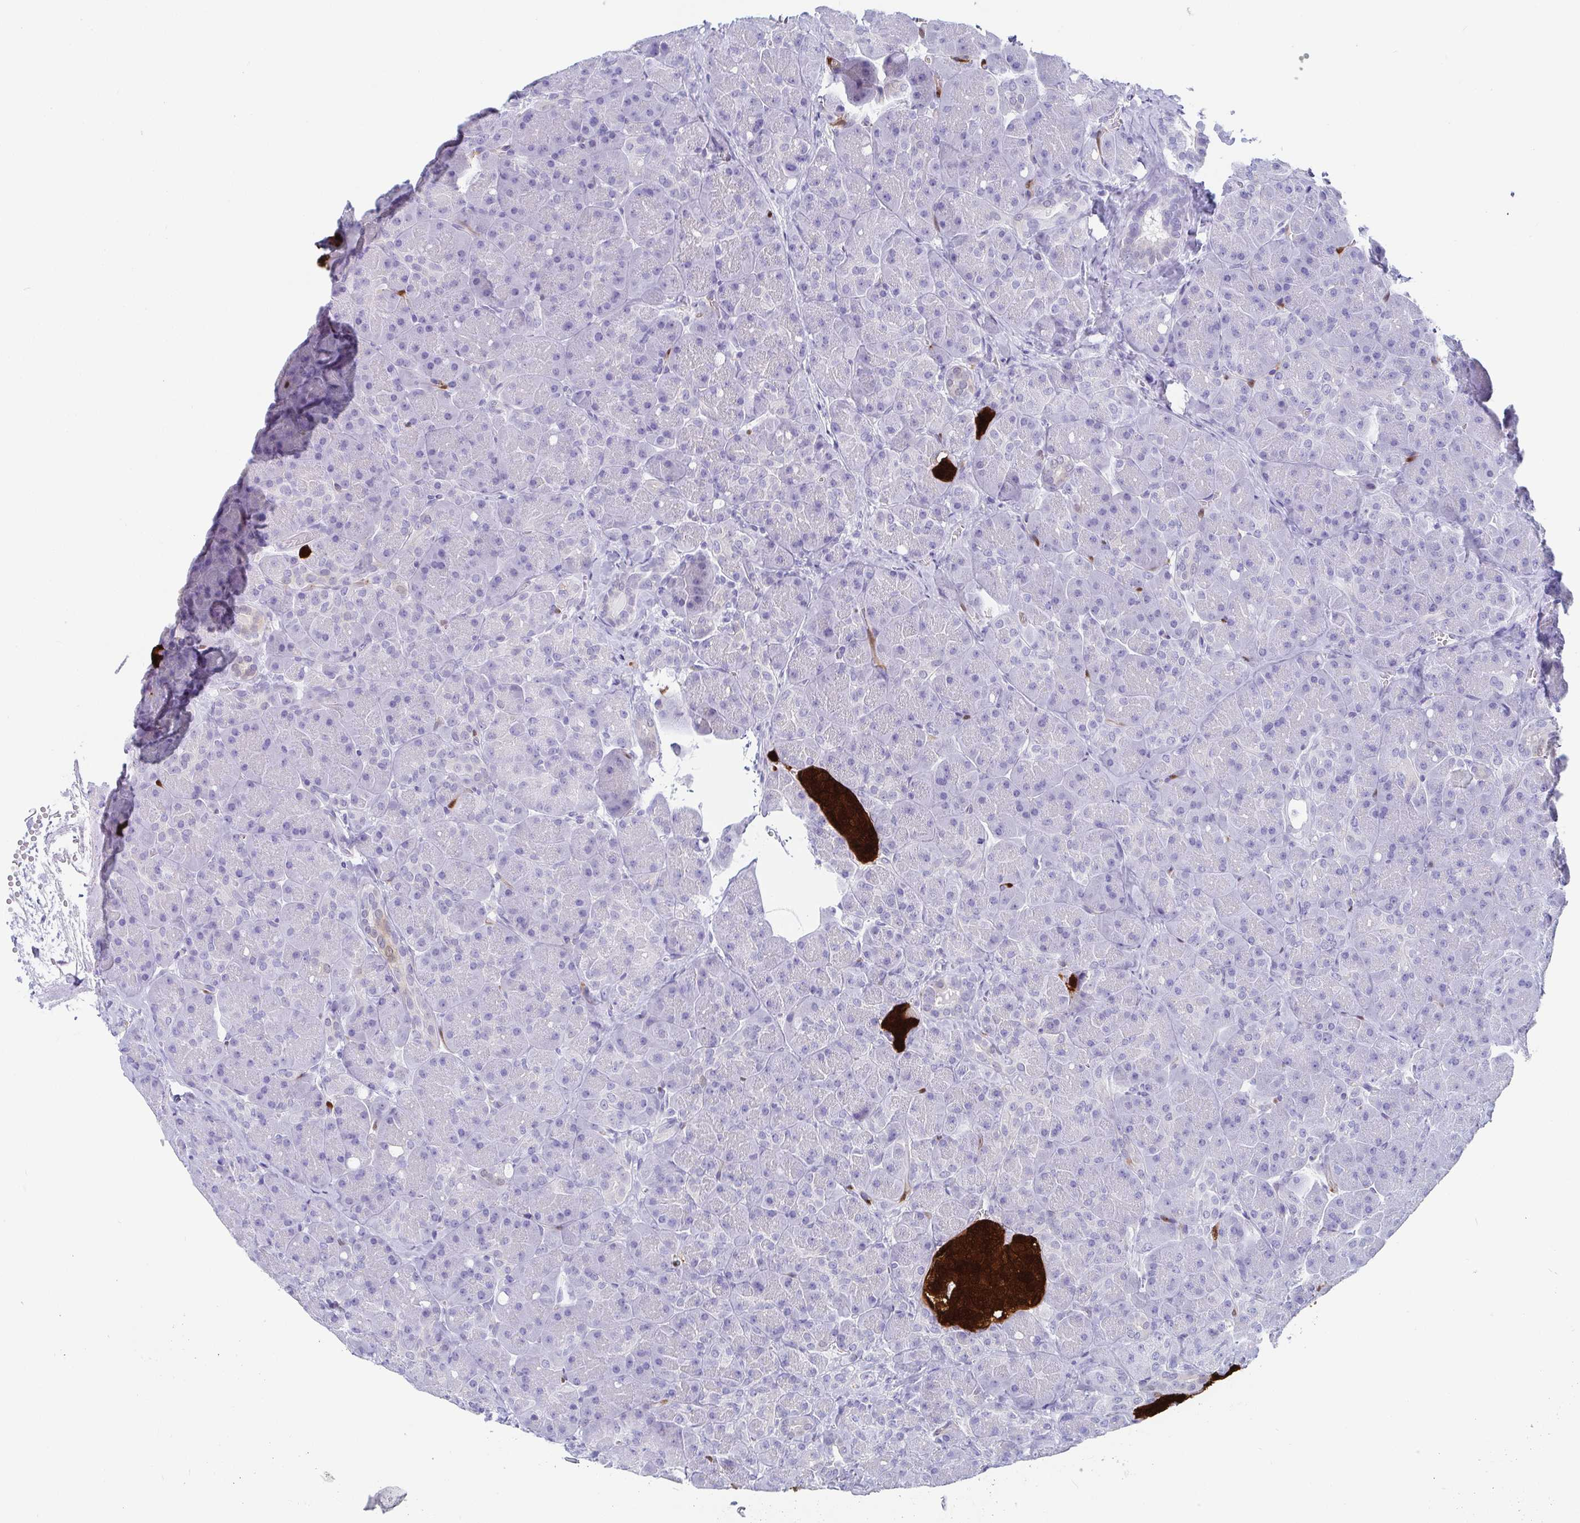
{"staining": {"intensity": "negative", "quantity": "none", "location": "none"}, "tissue": "pancreas", "cell_type": "Exocrine glandular cells", "image_type": "normal", "snomed": [{"axis": "morphology", "description": "Normal tissue, NOS"}, {"axis": "topography", "description": "Pancreas"}], "caption": "Exocrine glandular cells show no significant staining in normal pancreas. The staining was performed using DAB to visualize the protein expression in brown, while the nuclei were stained in blue with hematoxylin (Magnification: 20x).", "gene": "SCGN", "patient": {"sex": "male", "age": 55}}